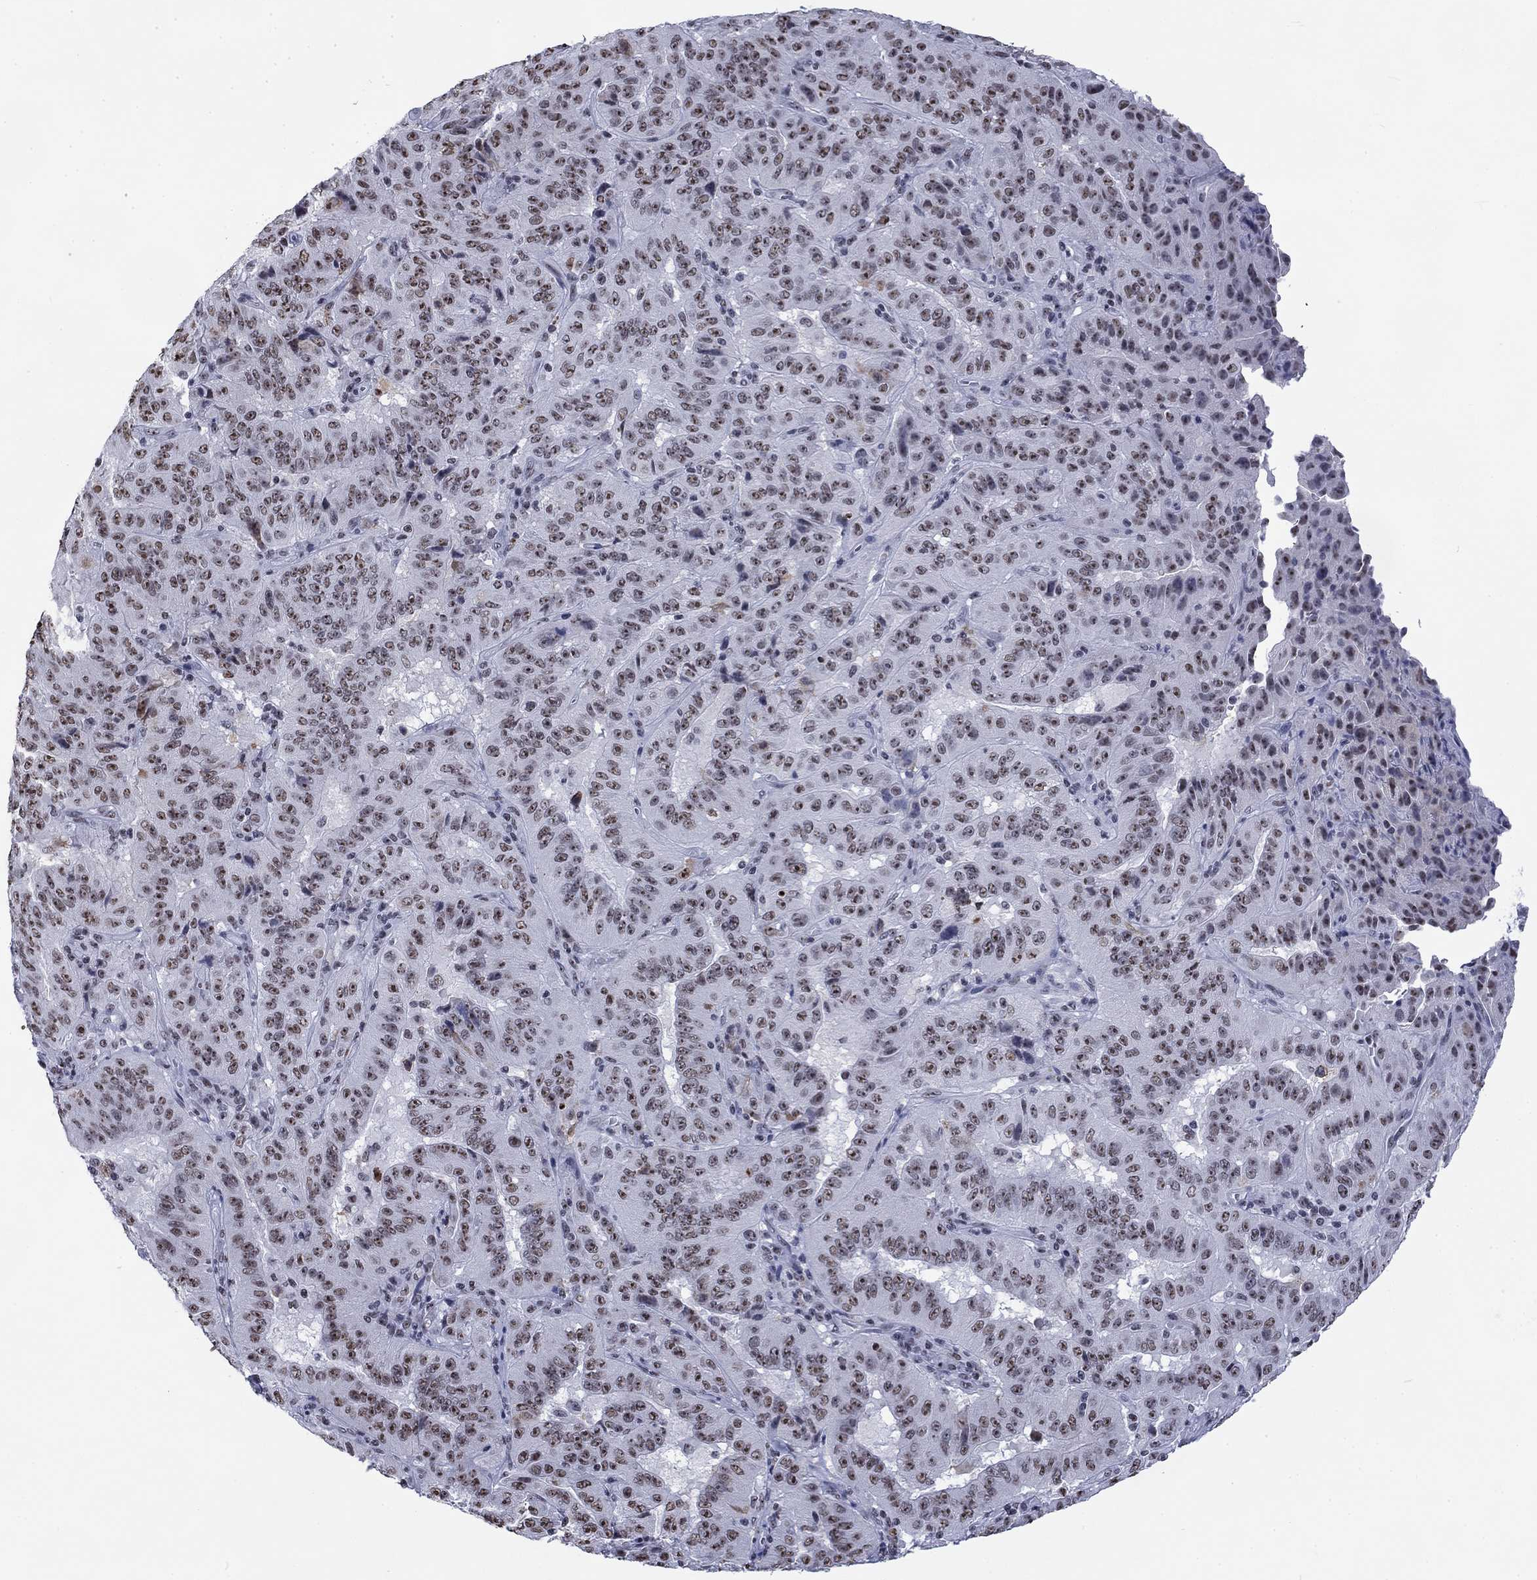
{"staining": {"intensity": "moderate", "quantity": "25%-75%", "location": "nuclear"}, "tissue": "pancreatic cancer", "cell_type": "Tumor cells", "image_type": "cancer", "snomed": [{"axis": "morphology", "description": "Adenocarcinoma, NOS"}, {"axis": "topography", "description": "Pancreas"}], "caption": "Immunohistochemical staining of human pancreatic cancer (adenocarcinoma) shows medium levels of moderate nuclear protein expression in approximately 25%-75% of tumor cells.", "gene": "CSRNP3", "patient": {"sex": "male", "age": 63}}